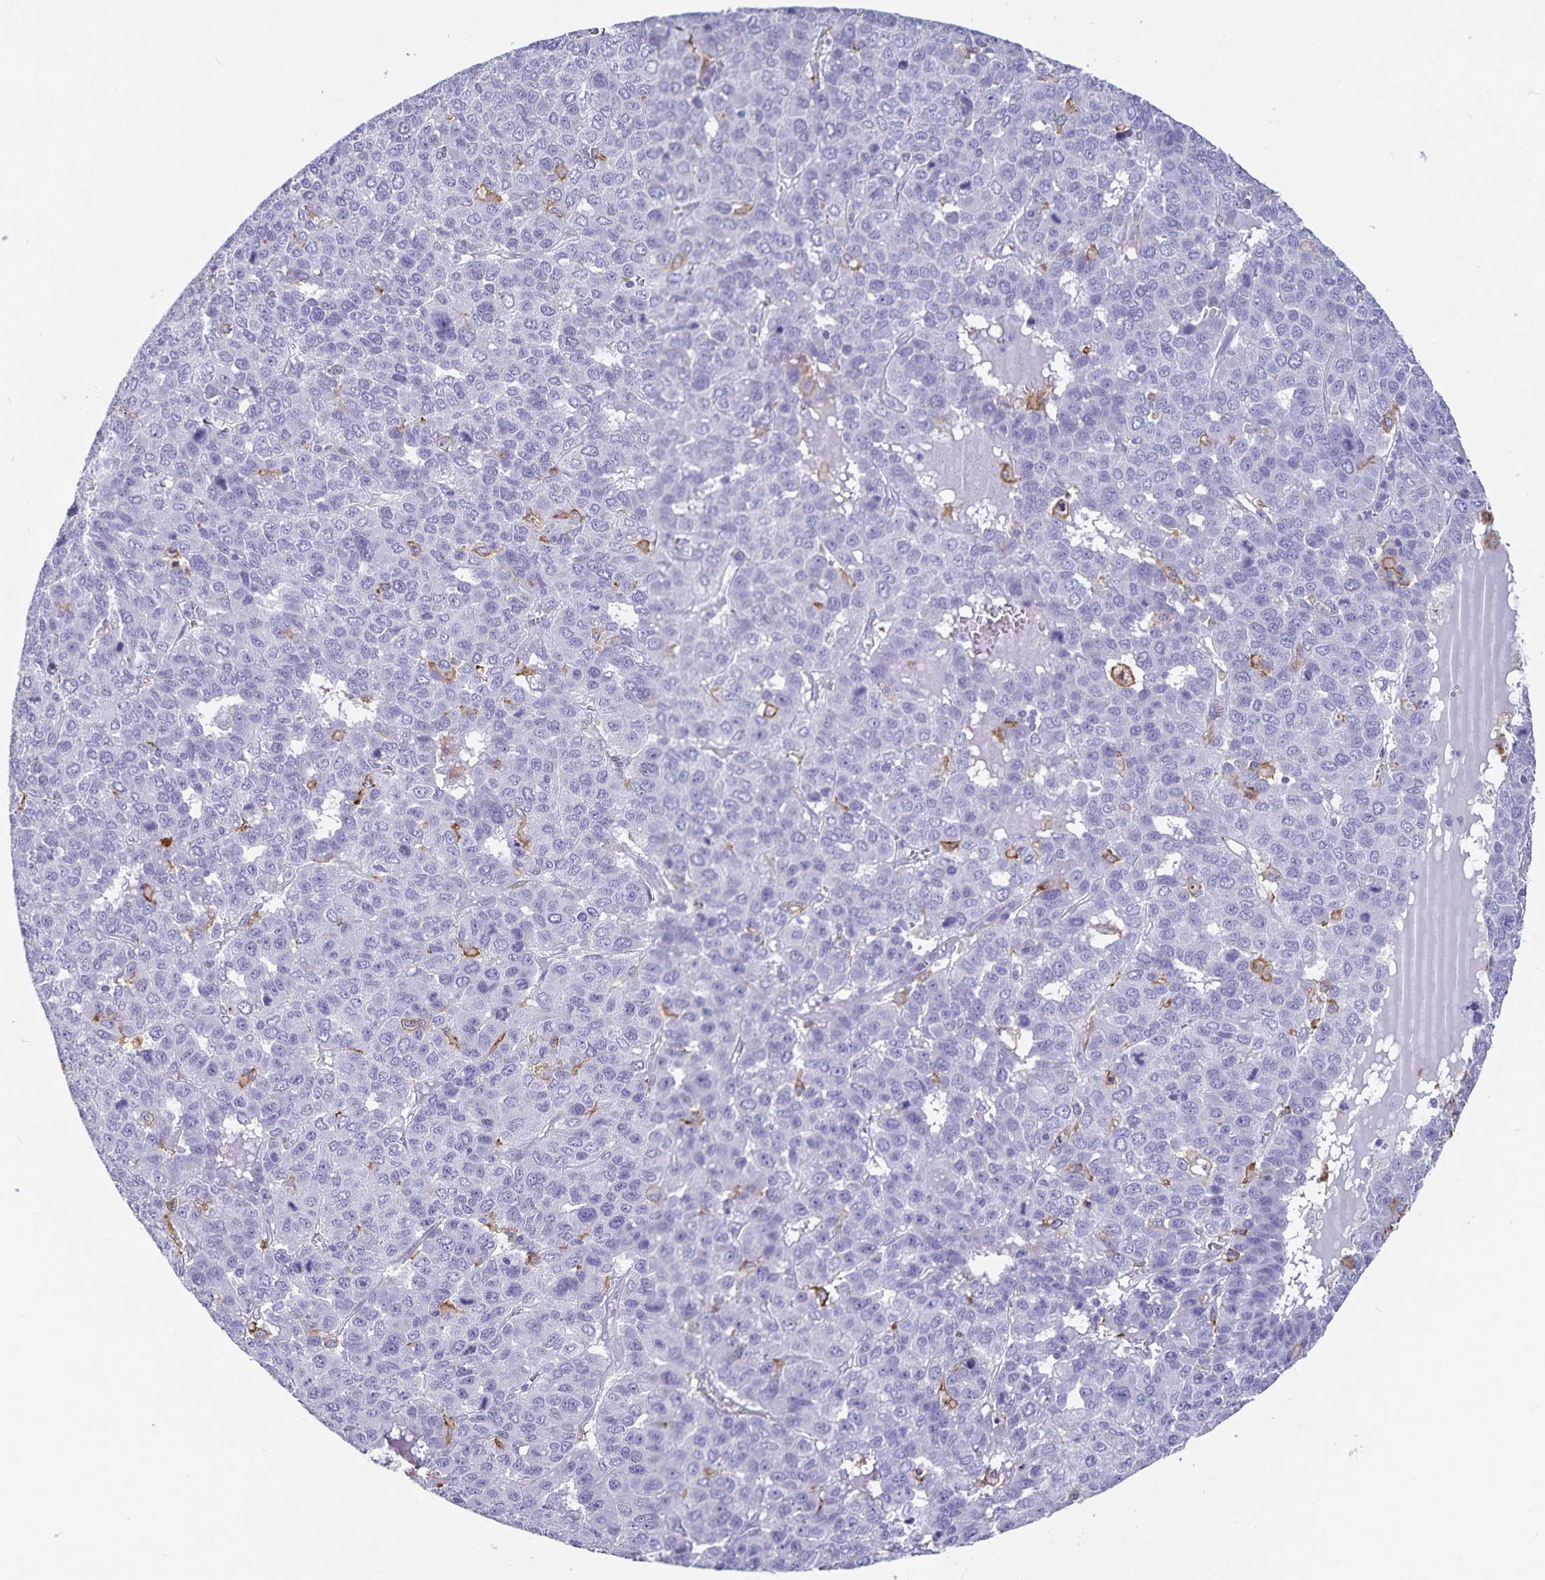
{"staining": {"intensity": "negative", "quantity": "none", "location": "none"}, "tissue": "liver cancer", "cell_type": "Tumor cells", "image_type": "cancer", "snomed": [{"axis": "morphology", "description": "Carcinoma, Hepatocellular, NOS"}, {"axis": "topography", "description": "Liver"}], "caption": "The micrograph exhibits no significant expression in tumor cells of liver hepatocellular carcinoma.", "gene": "PLAC1", "patient": {"sex": "male", "age": 69}}